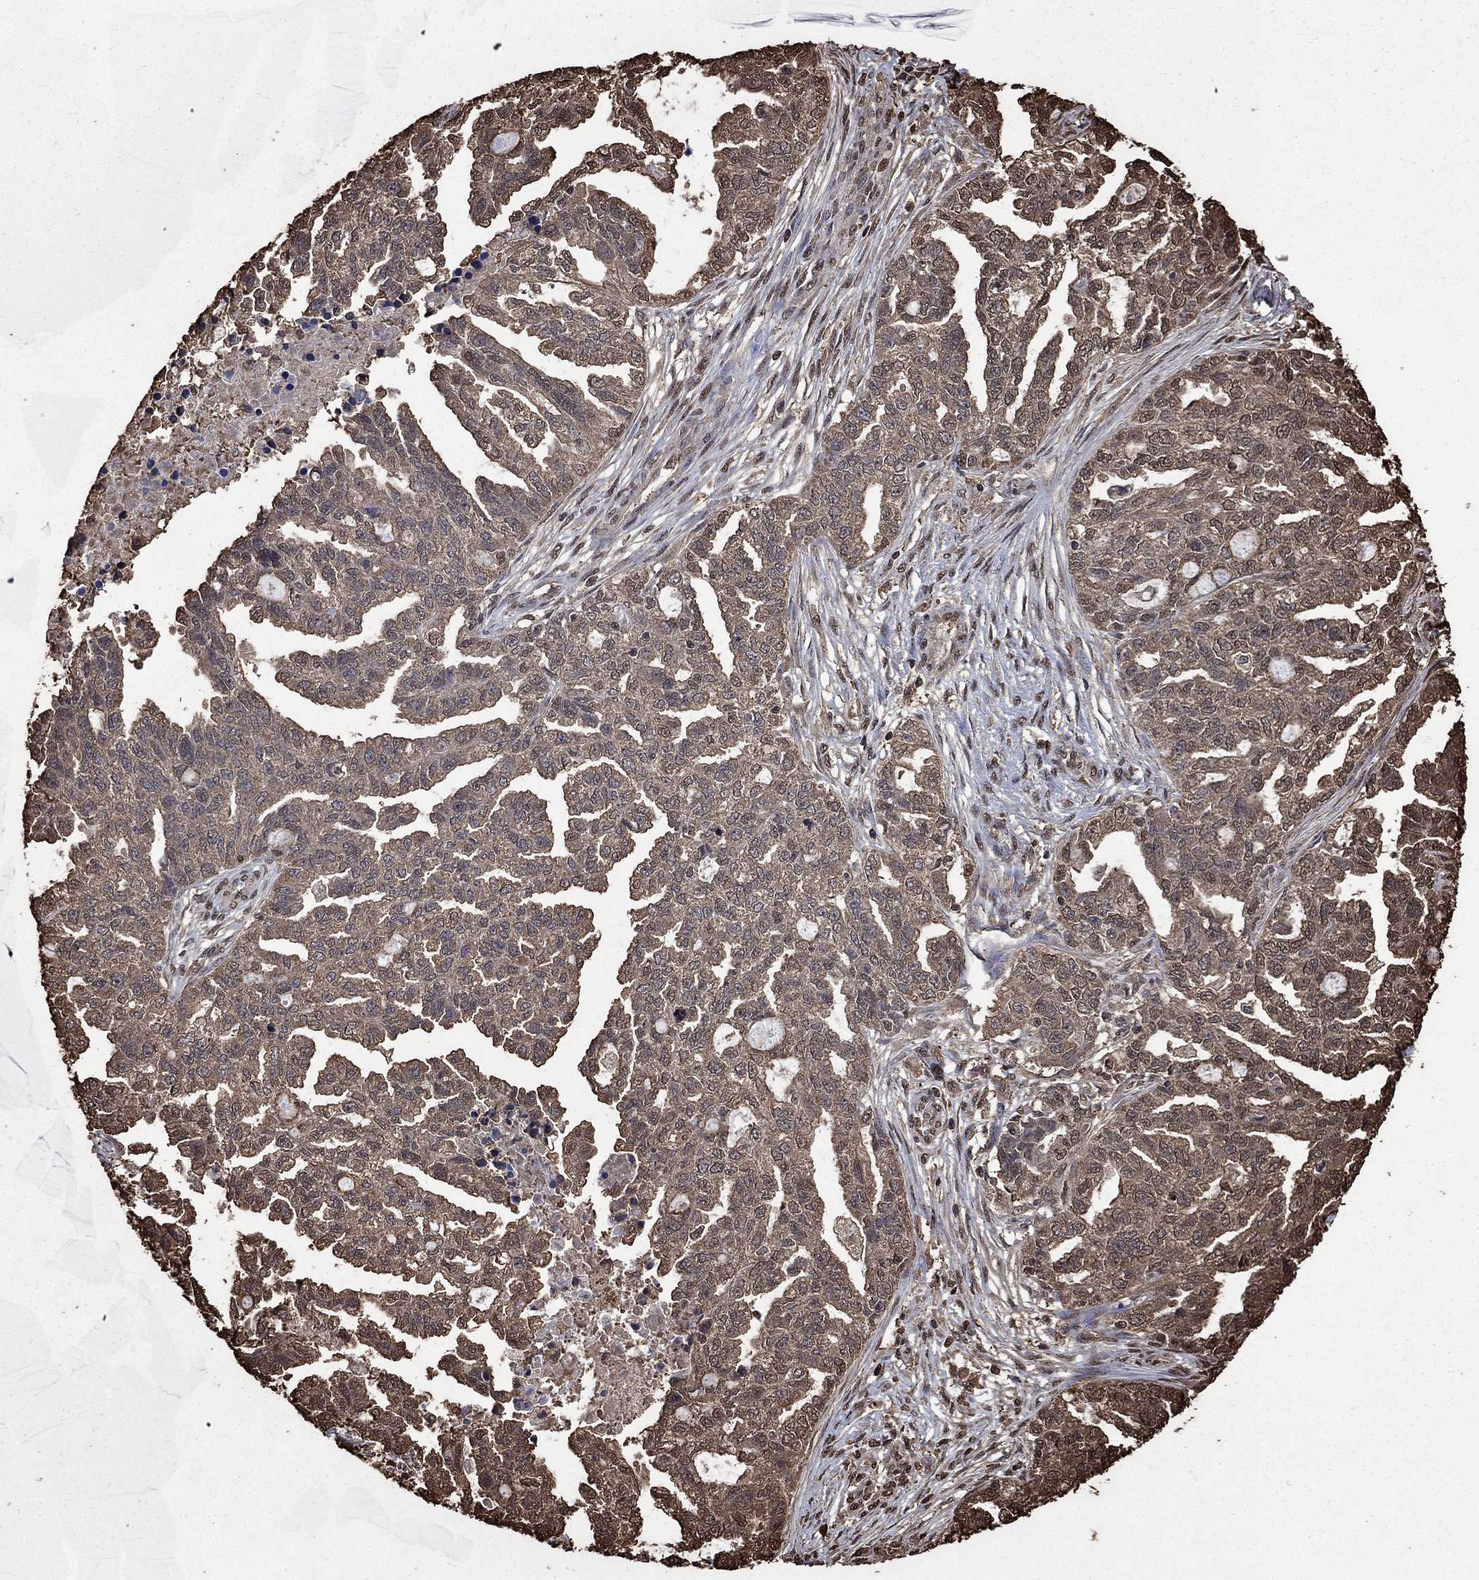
{"staining": {"intensity": "weak", "quantity": "25%-75%", "location": "cytoplasmic/membranous"}, "tissue": "ovarian cancer", "cell_type": "Tumor cells", "image_type": "cancer", "snomed": [{"axis": "morphology", "description": "Cystadenocarcinoma, serous, NOS"}, {"axis": "topography", "description": "Ovary"}], "caption": "Weak cytoplasmic/membranous expression for a protein is present in about 25%-75% of tumor cells of ovarian serous cystadenocarcinoma using immunohistochemistry.", "gene": "GAPDH", "patient": {"sex": "female", "age": 51}}